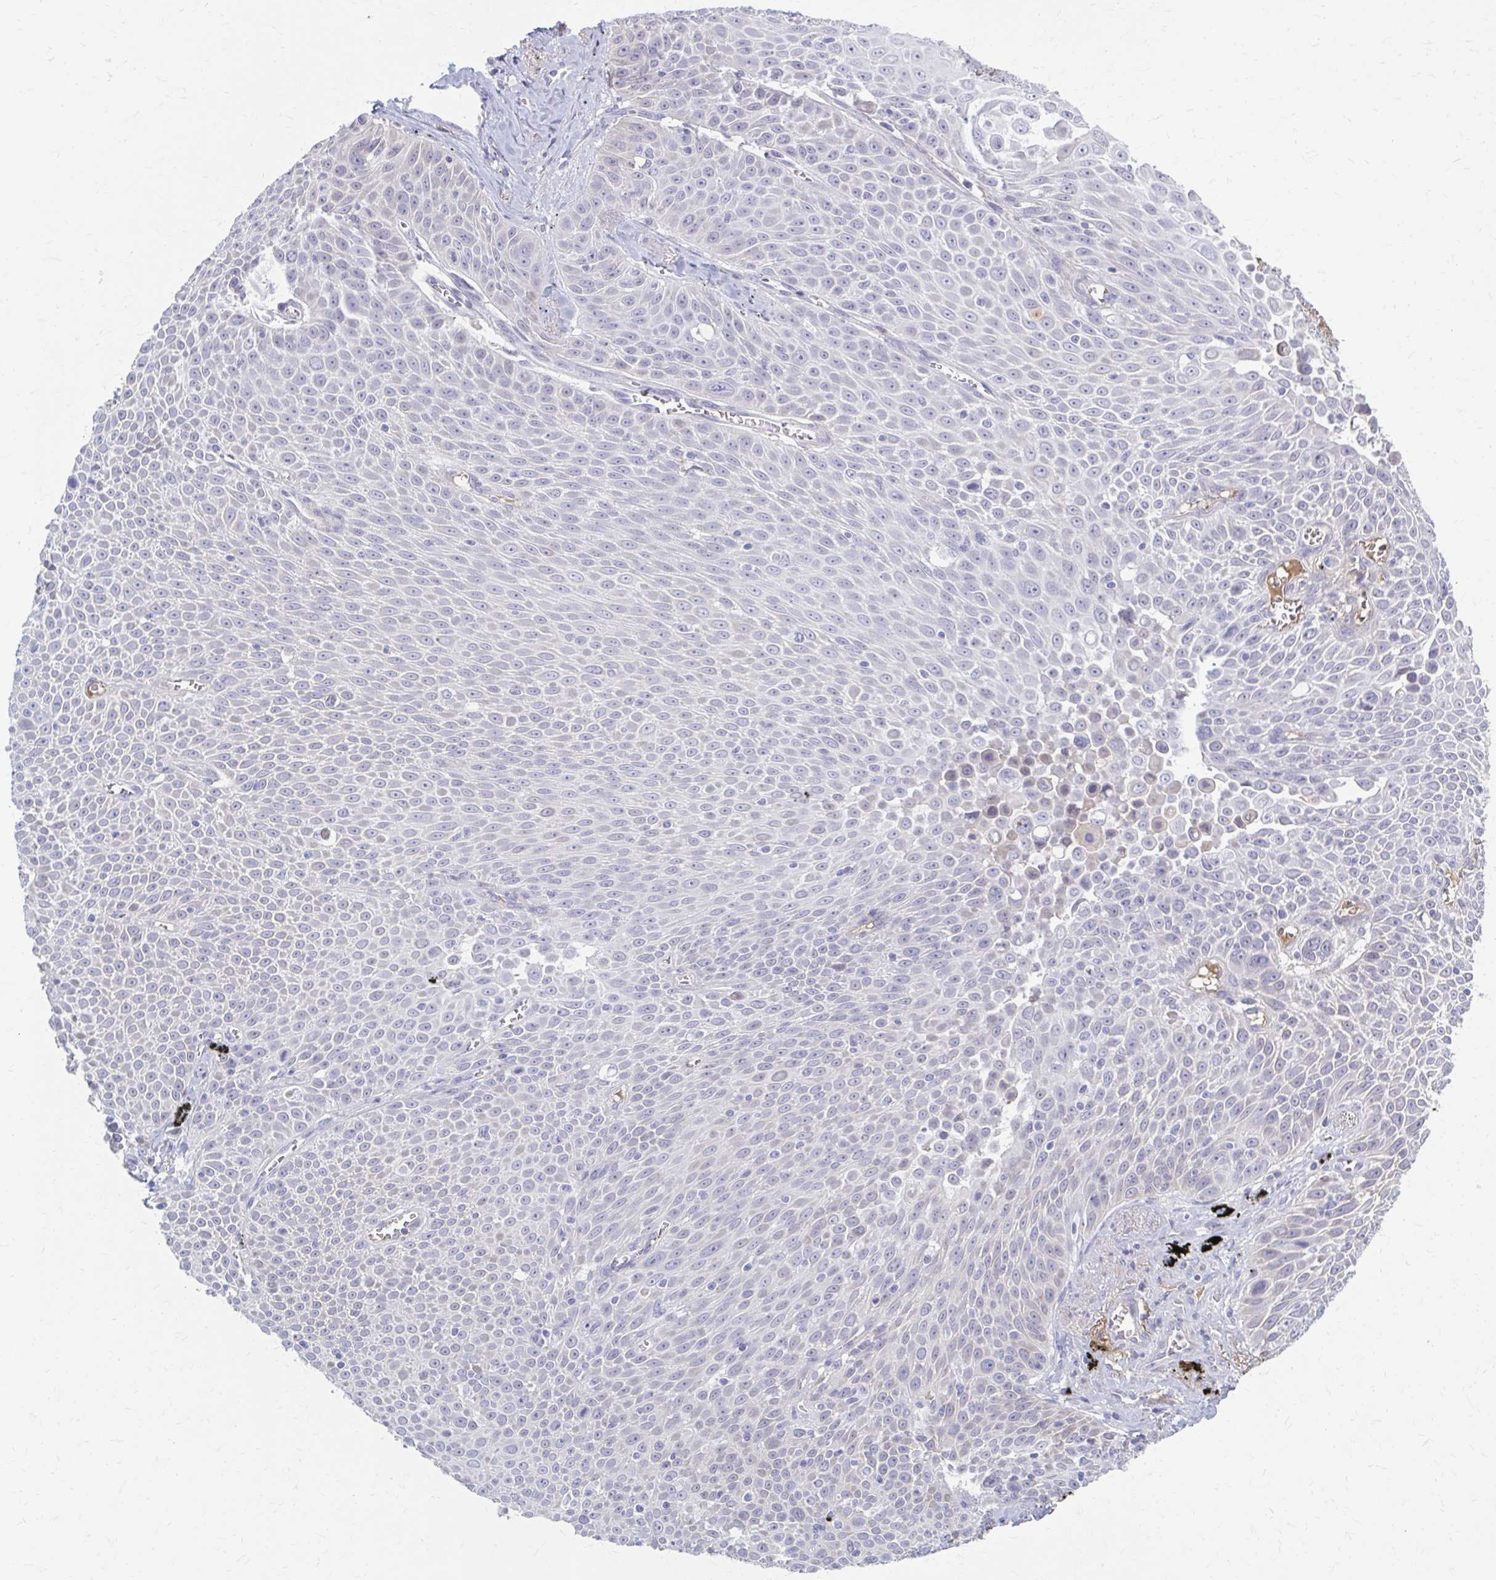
{"staining": {"intensity": "negative", "quantity": "none", "location": "none"}, "tissue": "lung cancer", "cell_type": "Tumor cells", "image_type": "cancer", "snomed": [{"axis": "morphology", "description": "Squamous cell carcinoma, NOS"}, {"axis": "morphology", "description": "Squamous cell carcinoma, metastatic, NOS"}, {"axis": "topography", "description": "Lymph node"}, {"axis": "topography", "description": "Lung"}], "caption": "Tumor cells are negative for protein expression in human squamous cell carcinoma (lung). (Stains: DAB immunohistochemistry (IHC) with hematoxylin counter stain, Microscopy: brightfield microscopy at high magnification).", "gene": "SERPIND1", "patient": {"sex": "female", "age": 62}}